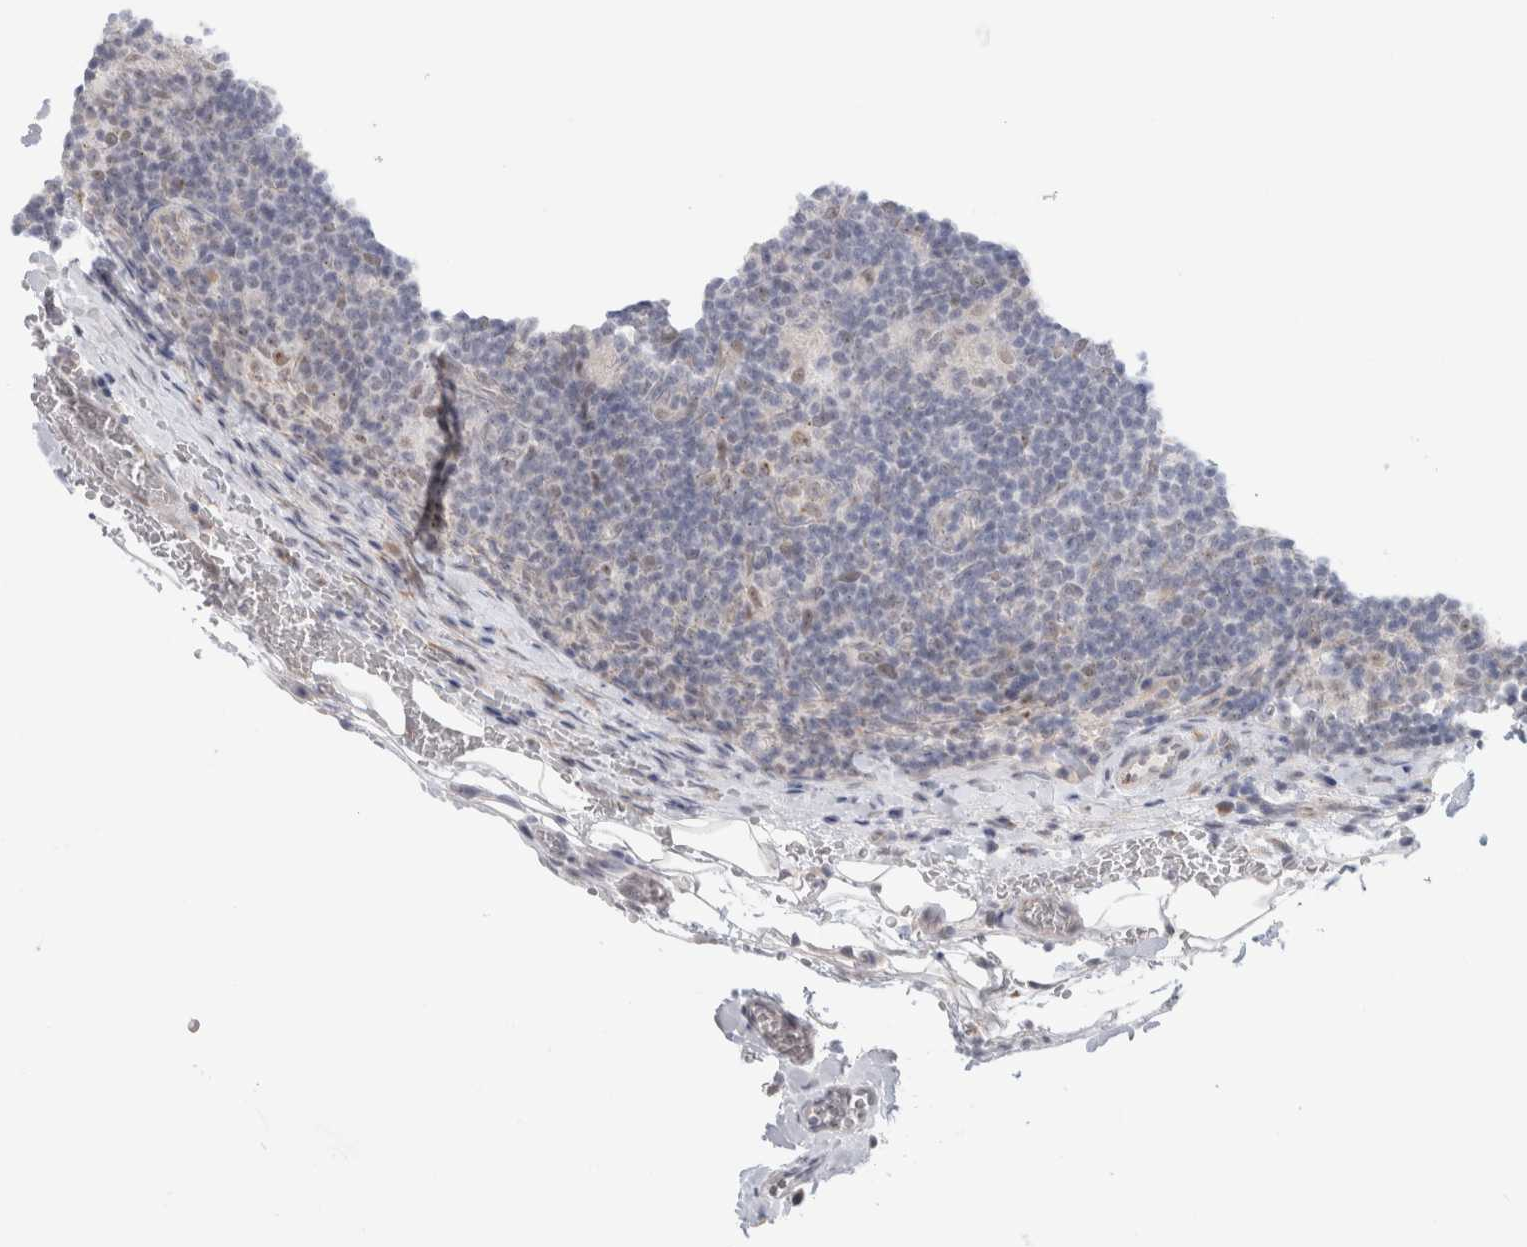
{"staining": {"intensity": "weak", "quantity": ">75%", "location": "nuclear"}, "tissue": "lymphoma", "cell_type": "Tumor cells", "image_type": "cancer", "snomed": [{"axis": "morphology", "description": "Hodgkin's disease, NOS"}, {"axis": "topography", "description": "Lymph node"}], "caption": "The image exhibits a brown stain indicating the presence of a protein in the nuclear of tumor cells in lymphoma.", "gene": "TRMT1L", "patient": {"sex": "female", "age": 57}}